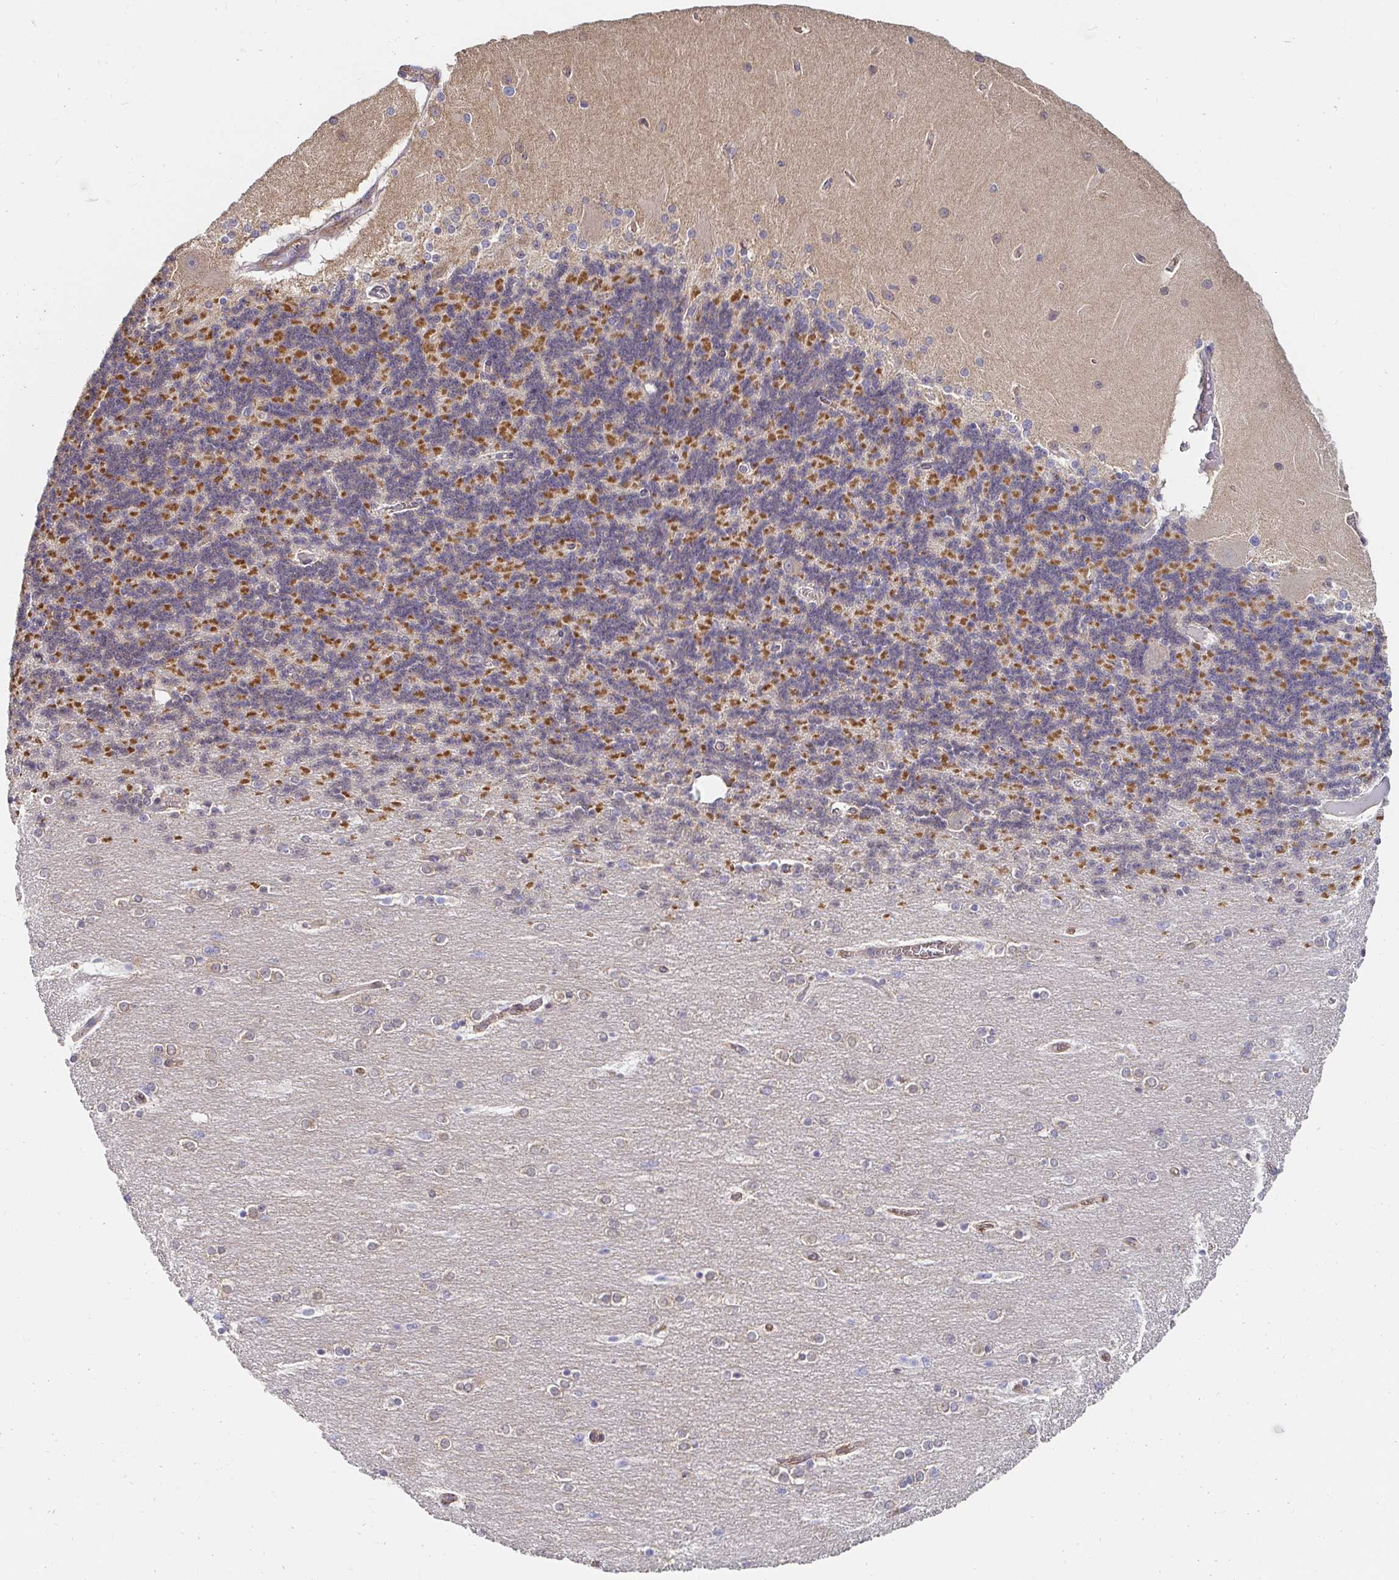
{"staining": {"intensity": "moderate", "quantity": "25%-75%", "location": "cytoplasmic/membranous"}, "tissue": "cerebellum", "cell_type": "Cells in granular layer", "image_type": "normal", "snomed": [{"axis": "morphology", "description": "Normal tissue, NOS"}, {"axis": "topography", "description": "Cerebellum"}], "caption": "Immunohistochemistry of normal cerebellum displays medium levels of moderate cytoplasmic/membranous expression in approximately 25%-75% of cells in granular layer.", "gene": "CTTN", "patient": {"sex": "female", "age": 54}}